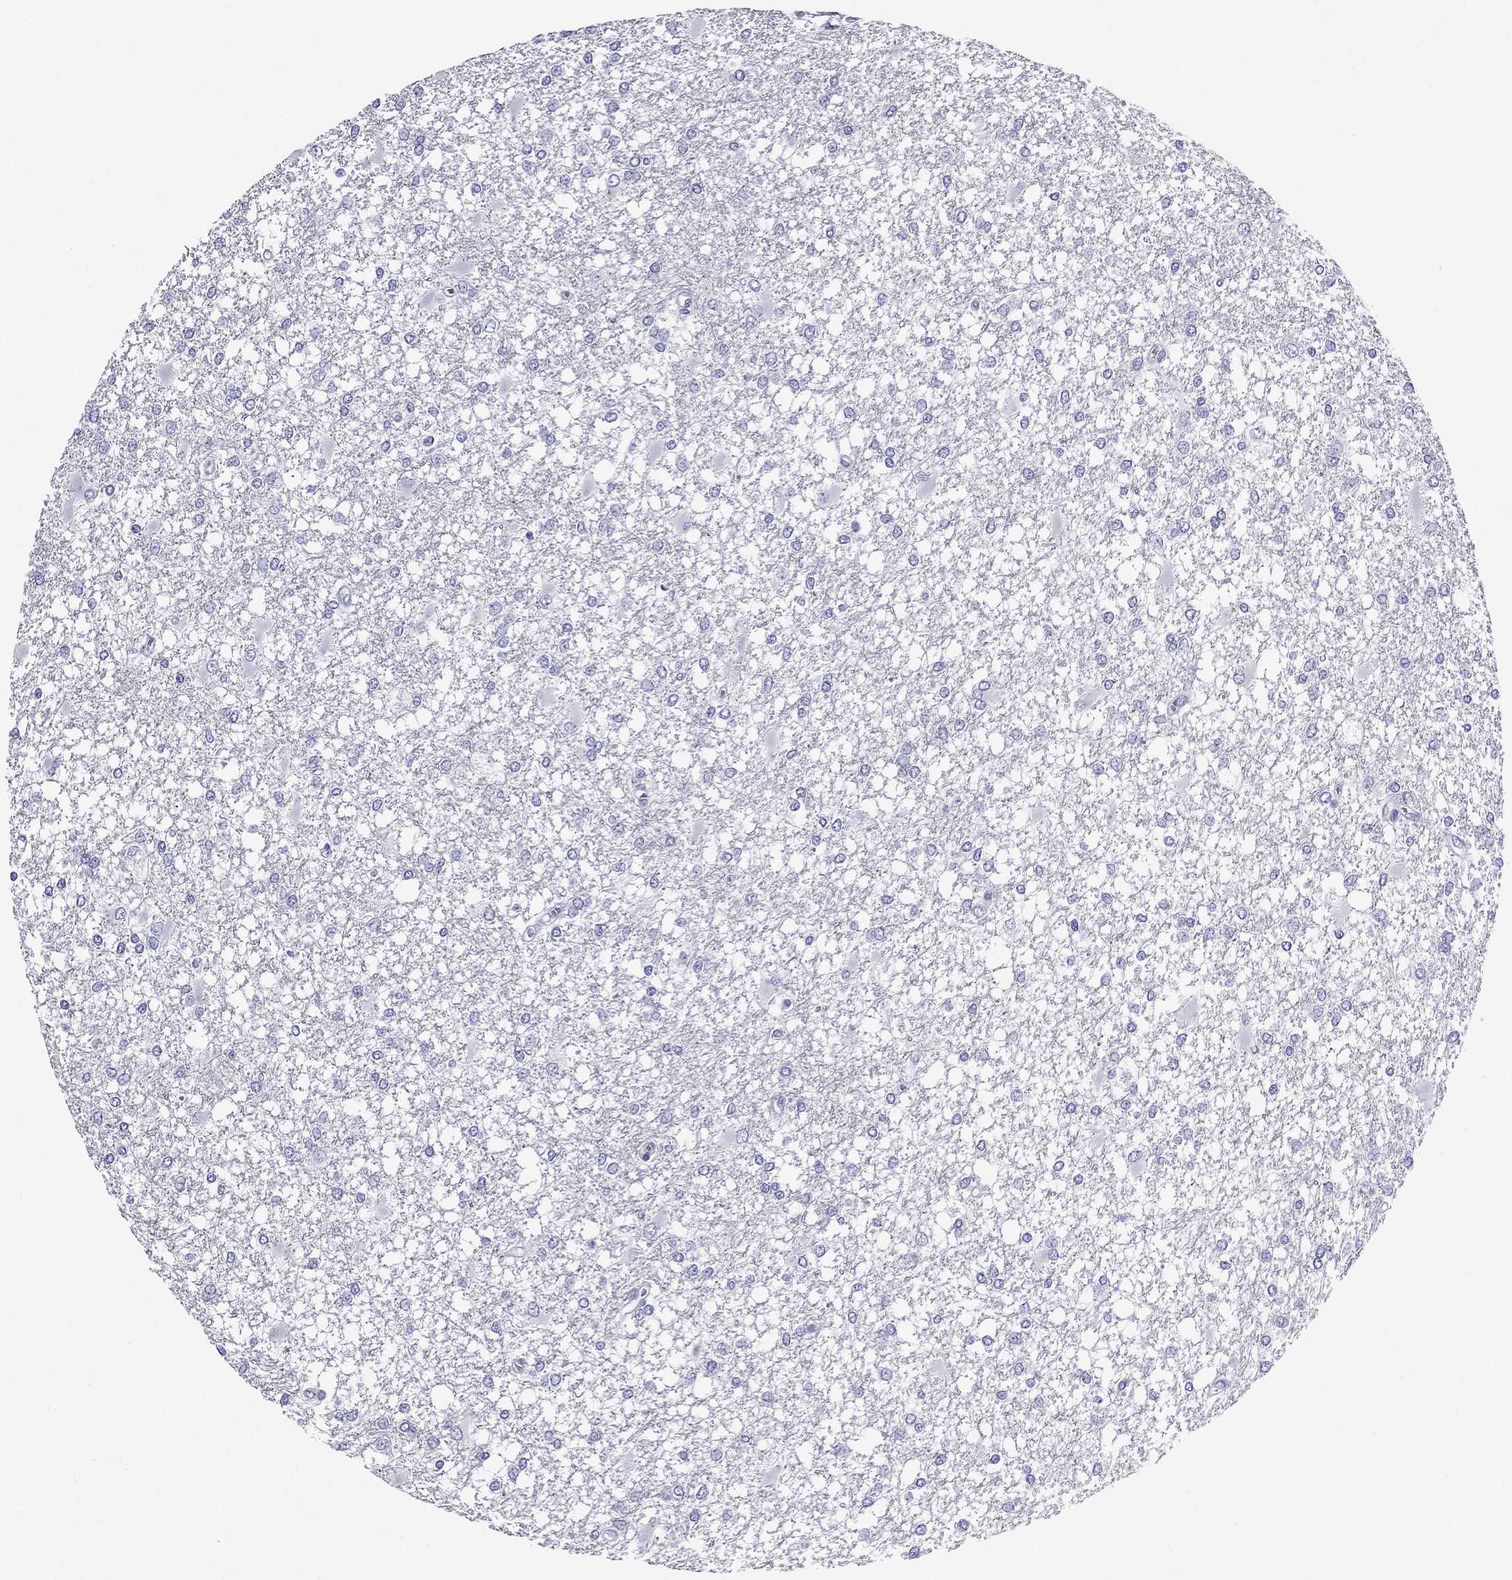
{"staining": {"intensity": "negative", "quantity": "none", "location": "none"}, "tissue": "glioma", "cell_type": "Tumor cells", "image_type": "cancer", "snomed": [{"axis": "morphology", "description": "Glioma, malignant, High grade"}, {"axis": "topography", "description": "Cerebral cortex"}], "caption": "Immunohistochemistry (IHC) photomicrograph of malignant glioma (high-grade) stained for a protein (brown), which exhibits no expression in tumor cells.", "gene": "GPR50", "patient": {"sex": "male", "age": 79}}